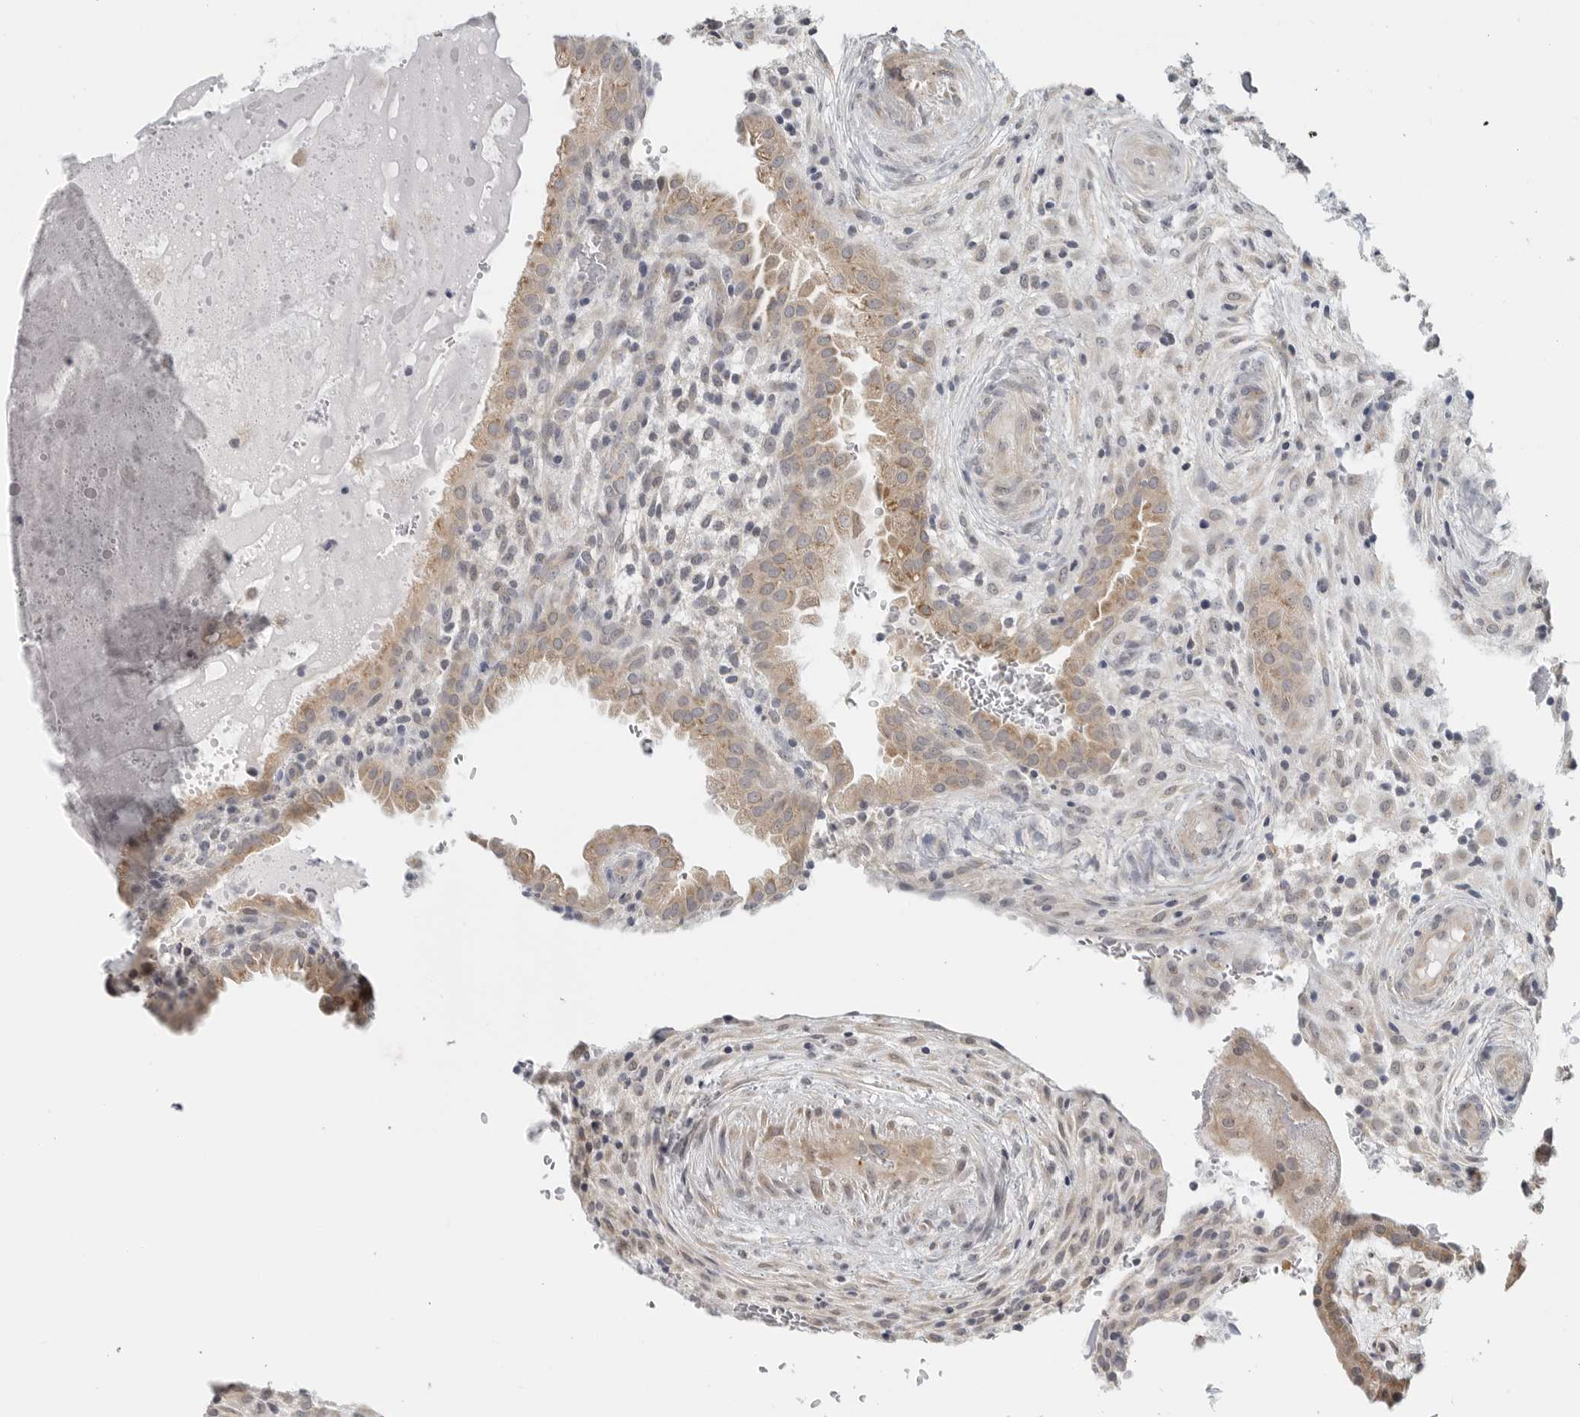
{"staining": {"intensity": "moderate", "quantity": ">75%", "location": "cytoplasmic/membranous"}, "tissue": "placenta", "cell_type": "Decidual cells", "image_type": "normal", "snomed": [{"axis": "morphology", "description": "Normal tissue, NOS"}, {"axis": "topography", "description": "Placenta"}], "caption": "Immunohistochemistry (IHC) of normal human placenta shows medium levels of moderate cytoplasmic/membranous staining in about >75% of decidual cells. The protein of interest is shown in brown color, while the nuclei are stained blue.", "gene": "IL12RB2", "patient": {"sex": "female", "age": 35}}